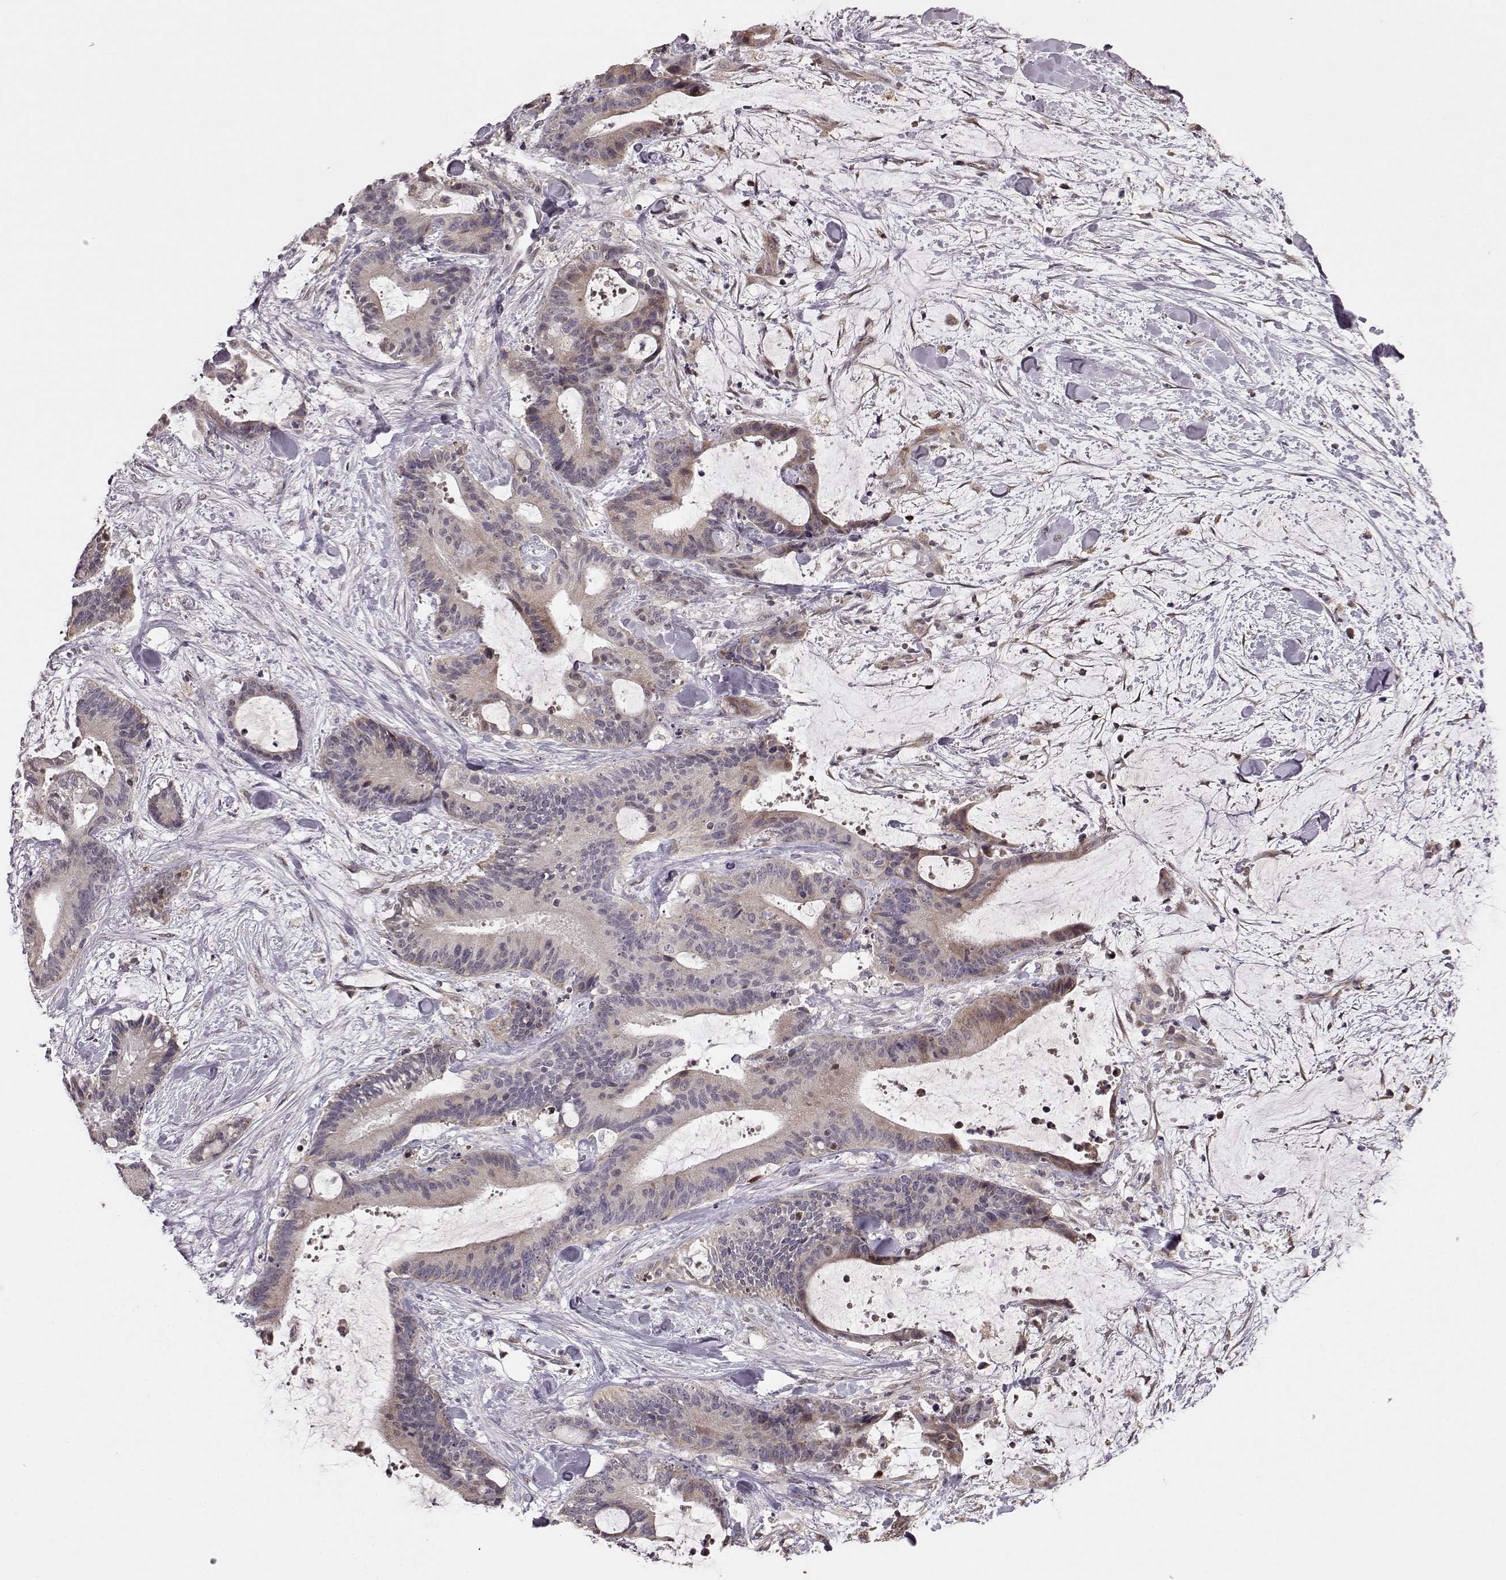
{"staining": {"intensity": "weak", "quantity": "<25%", "location": "cytoplasmic/membranous"}, "tissue": "liver cancer", "cell_type": "Tumor cells", "image_type": "cancer", "snomed": [{"axis": "morphology", "description": "Cholangiocarcinoma"}, {"axis": "topography", "description": "Liver"}], "caption": "Protein analysis of cholangiocarcinoma (liver) demonstrates no significant expression in tumor cells. (Brightfield microscopy of DAB immunohistochemistry (IHC) at high magnification).", "gene": "BACH2", "patient": {"sex": "female", "age": 73}}